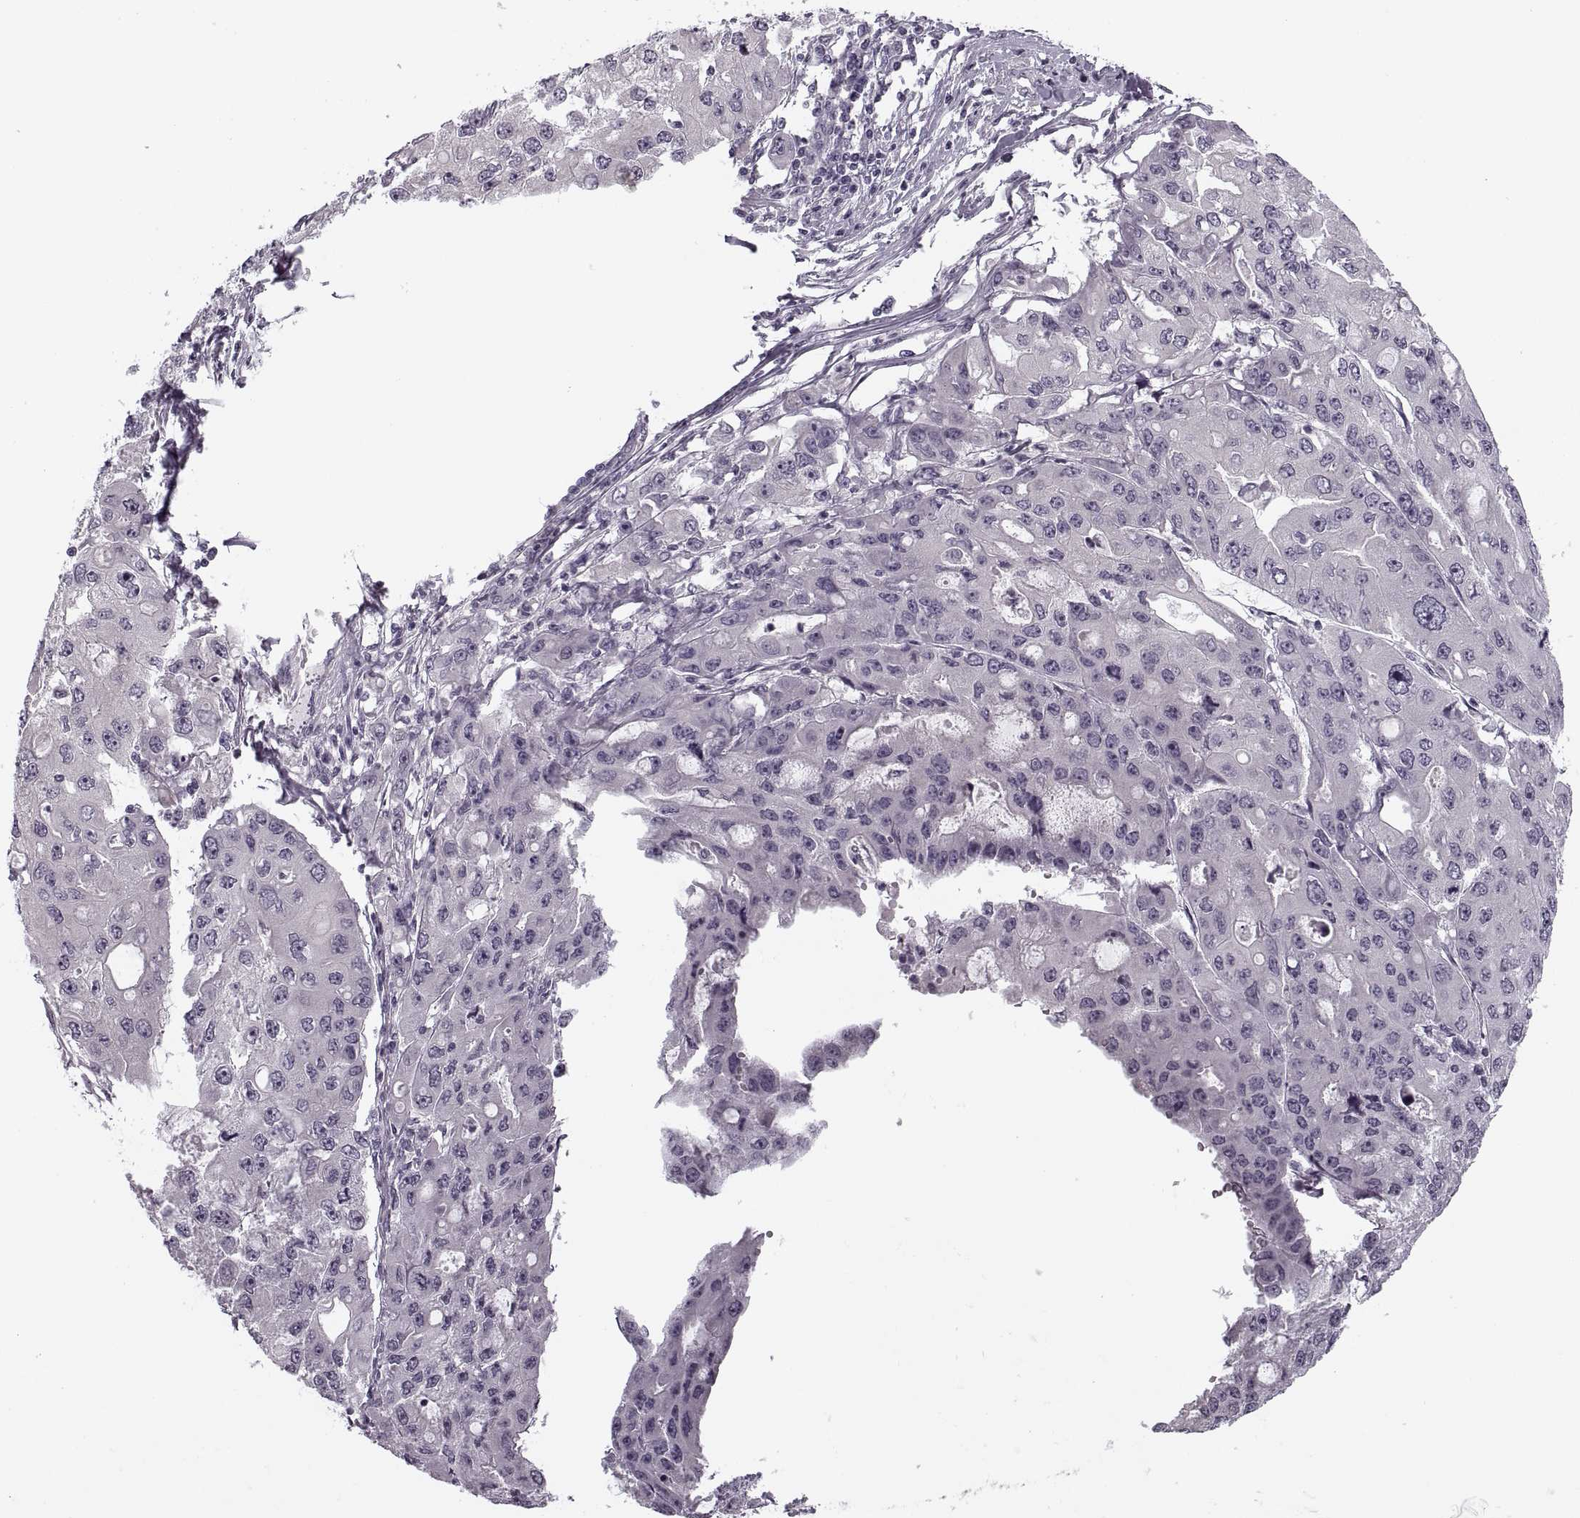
{"staining": {"intensity": "negative", "quantity": "none", "location": "none"}, "tissue": "ovarian cancer", "cell_type": "Tumor cells", "image_type": "cancer", "snomed": [{"axis": "morphology", "description": "Cystadenocarcinoma, serous, NOS"}, {"axis": "topography", "description": "Ovary"}], "caption": "A high-resolution photomicrograph shows immunohistochemistry (IHC) staining of ovarian cancer, which shows no significant positivity in tumor cells. (DAB IHC visualized using brightfield microscopy, high magnification).", "gene": "PRSS54", "patient": {"sex": "female", "age": 56}}